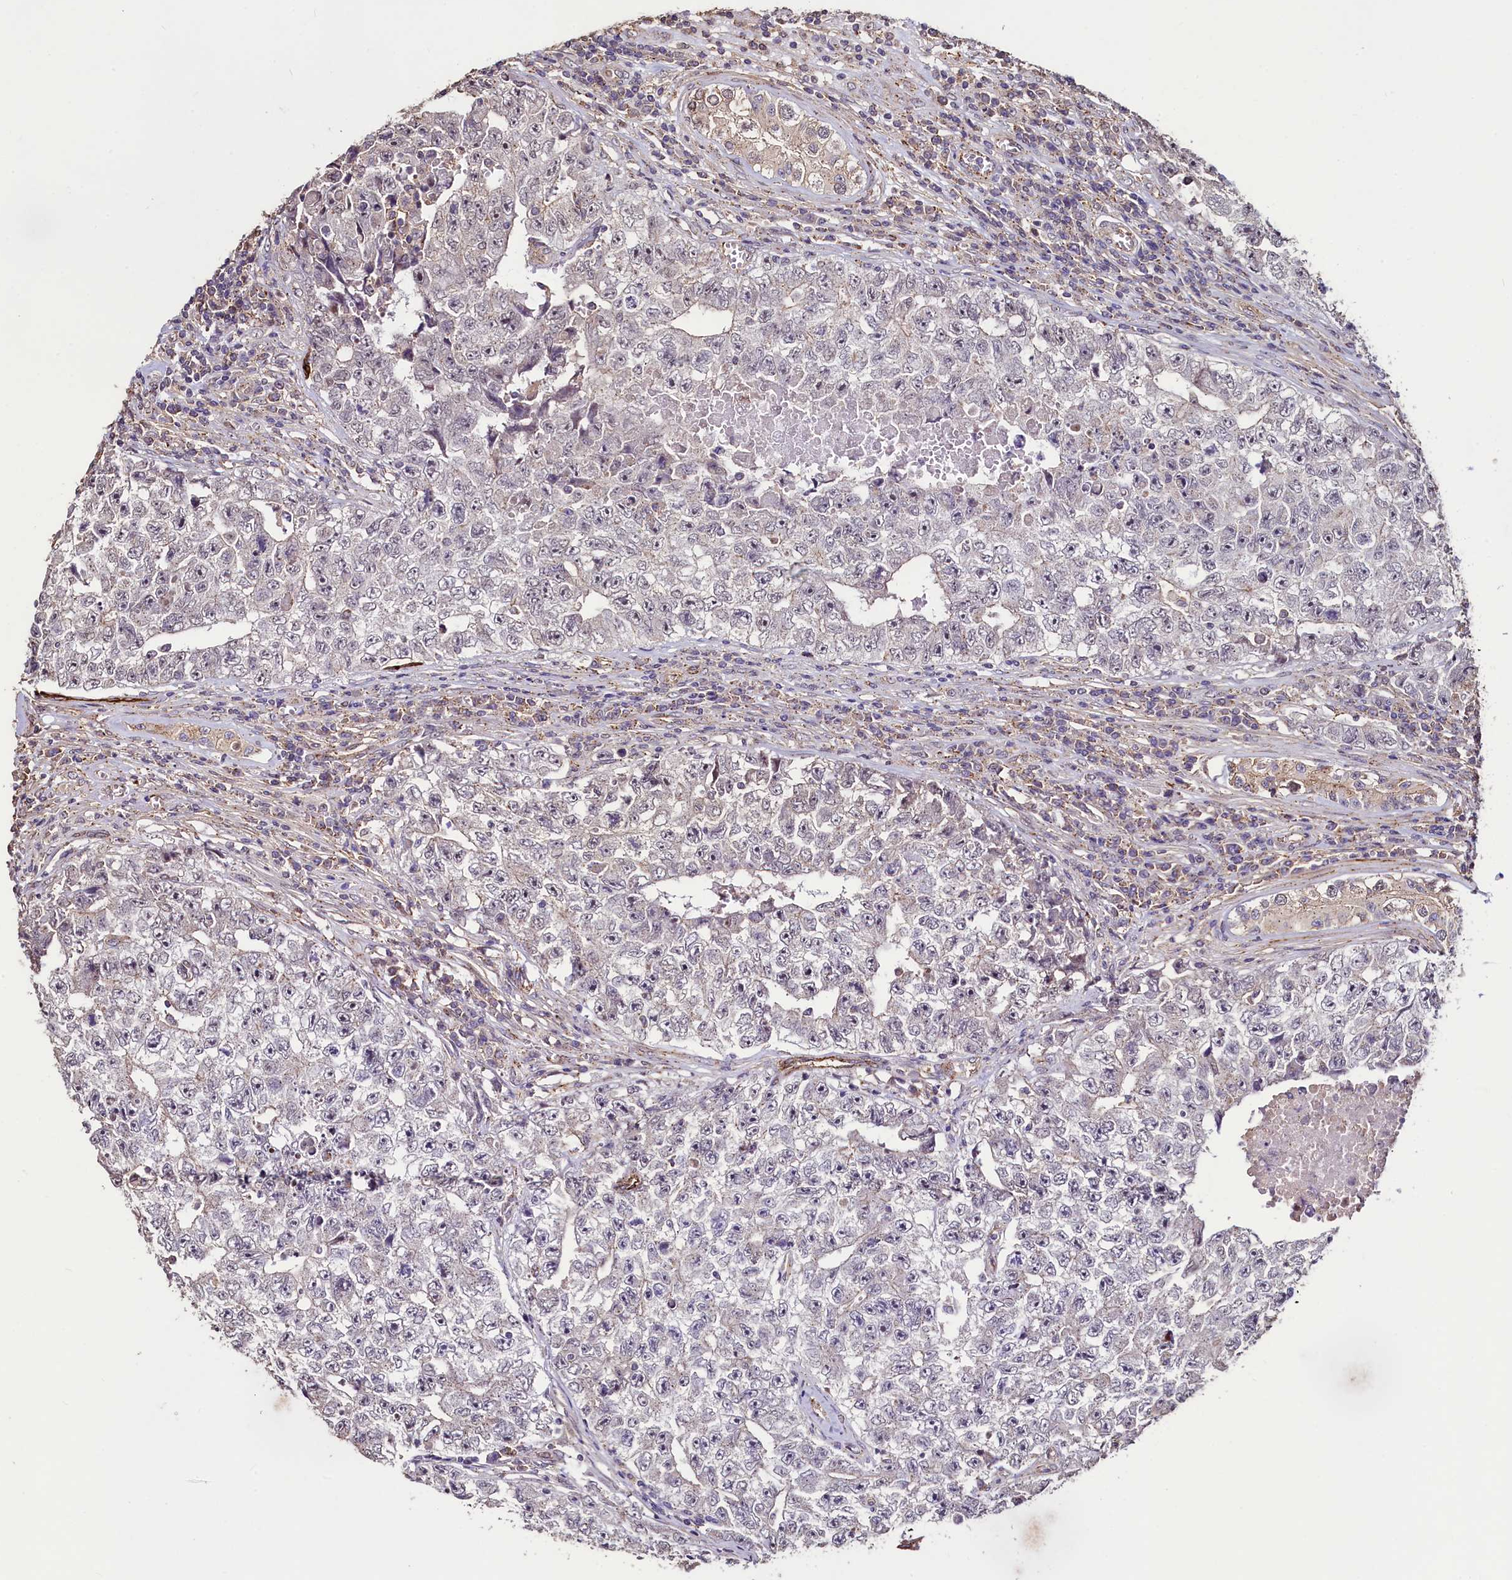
{"staining": {"intensity": "negative", "quantity": "none", "location": "none"}, "tissue": "testis cancer", "cell_type": "Tumor cells", "image_type": "cancer", "snomed": [{"axis": "morphology", "description": "Carcinoma, Embryonal, NOS"}, {"axis": "topography", "description": "Testis"}], "caption": "The photomicrograph exhibits no staining of tumor cells in testis cancer (embryonal carcinoma).", "gene": "PALM", "patient": {"sex": "male", "age": 17}}